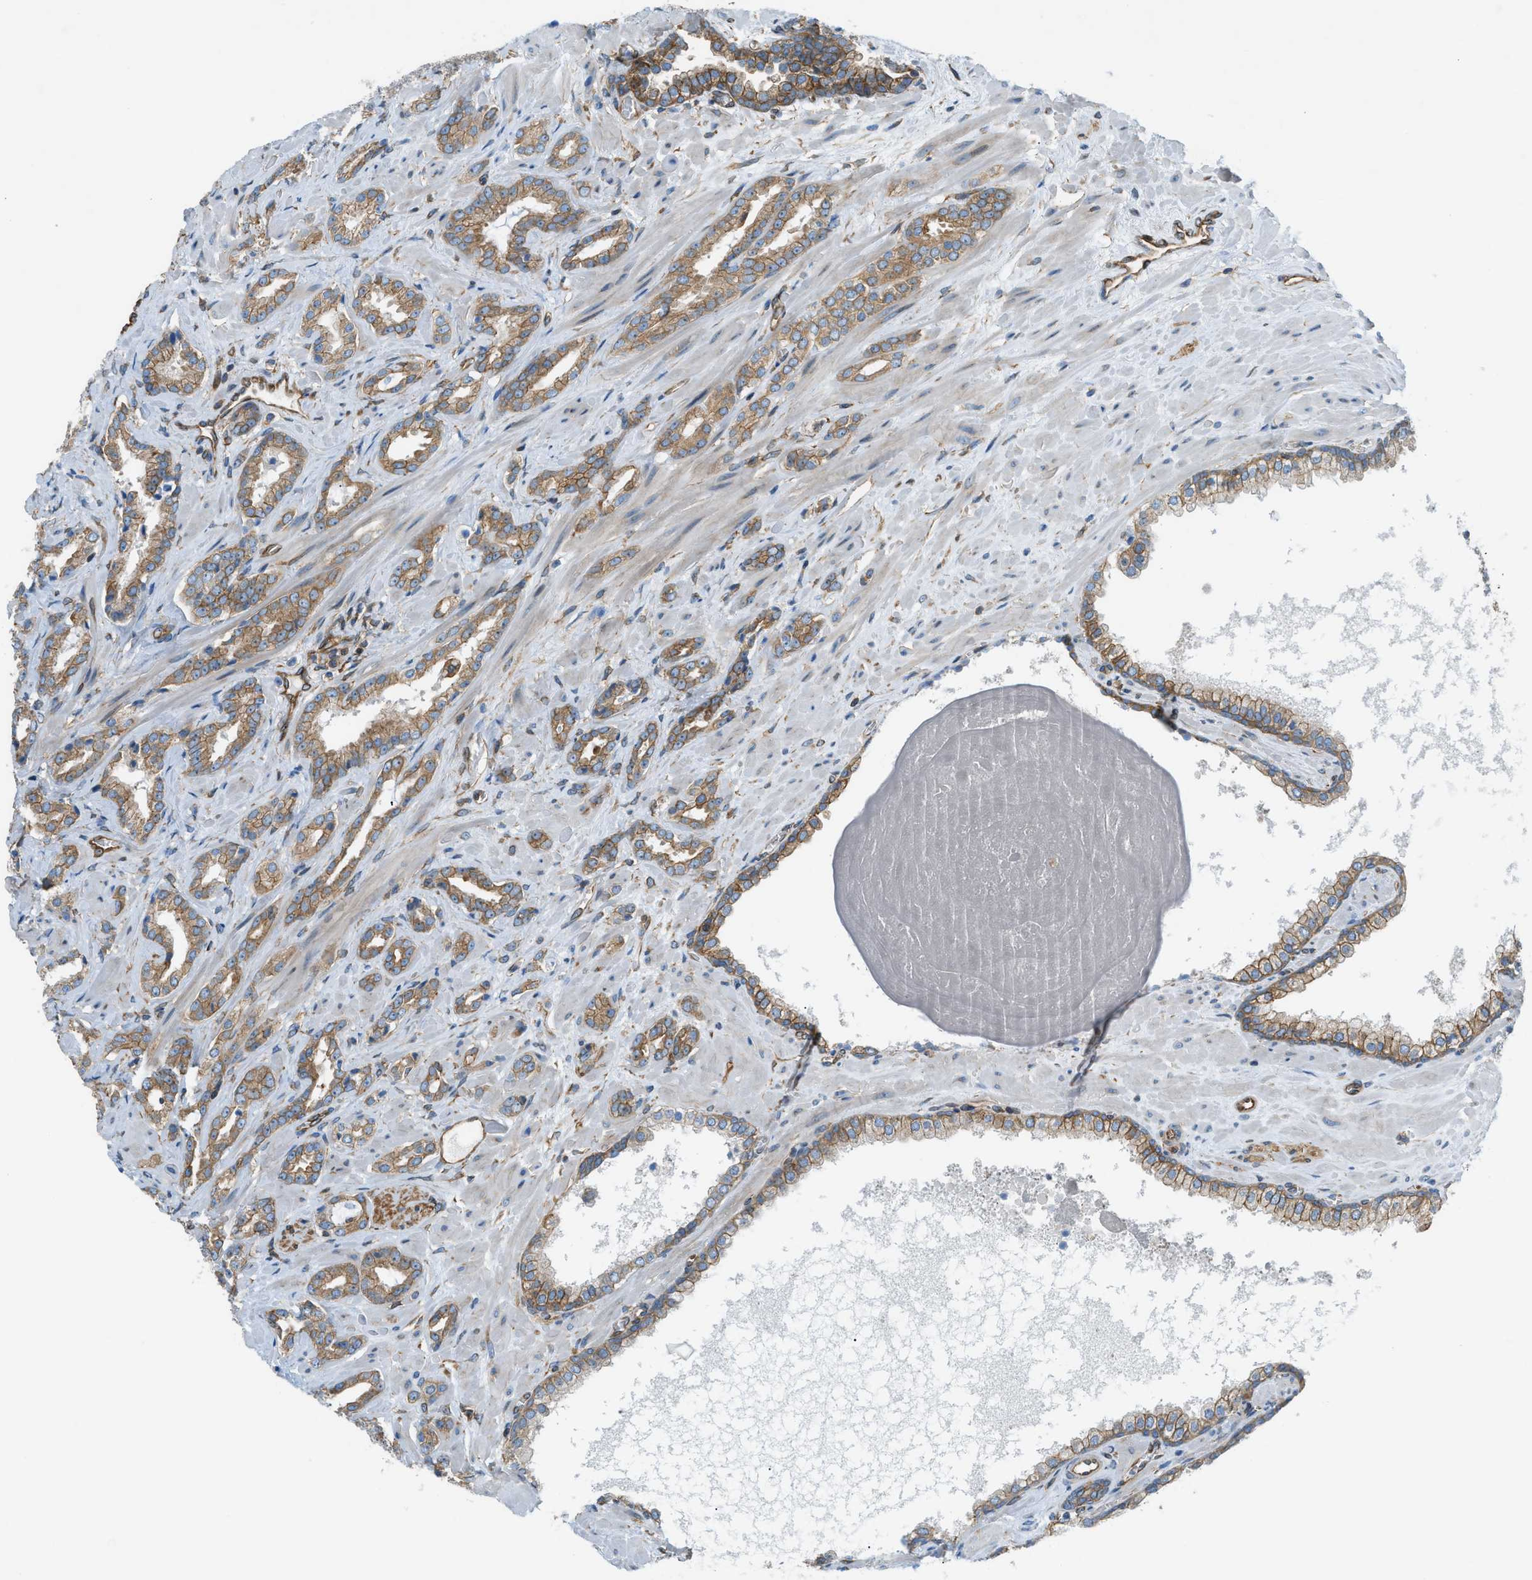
{"staining": {"intensity": "moderate", "quantity": ">75%", "location": "cytoplasmic/membranous"}, "tissue": "prostate cancer", "cell_type": "Tumor cells", "image_type": "cancer", "snomed": [{"axis": "morphology", "description": "Adenocarcinoma, High grade"}, {"axis": "topography", "description": "Prostate"}], "caption": "Human prostate cancer stained with a brown dye reveals moderate cytoplasmic/membranous positive positivity in about >75% of tumor cells.", "gene": "DMAC1", "patient": {"sex": "male", "age": 64}}